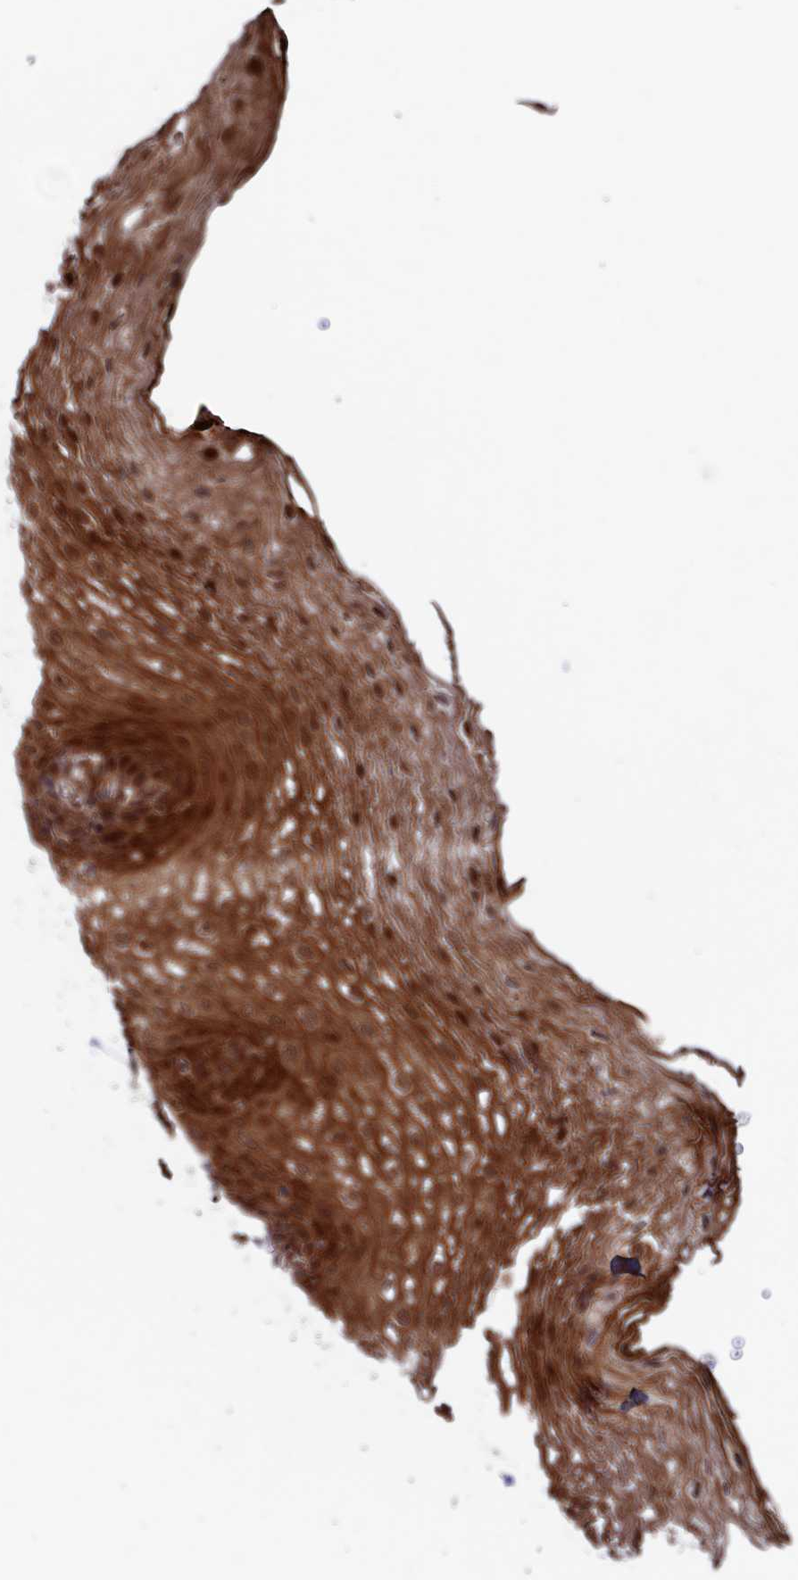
{"staining": {"intensity": "strong", "quantity": "25%-75%", "location": "cytoplasmic/membranous,nuclear"}, "tissue": "esophagus", "cell_type": "Squamous epithelial cells", "image_type": "normal", "snomed": [{"axis": "morphology", "description": "Normal tissue, NOS"}, {"axis": "topography", "description": "Esophagus"}], "caption": "This photomicrograph displays benign esophagus stained with immunohistochemistry (IHC) to label a protein in brown. The cytoplasmic/membranous,nuclear of squamous epithelial cells show strong positivity for the protein. Nuclei are counter-stained blue.", "gene": "LSG1", "patient": {"sex": "female", "age": 66}}